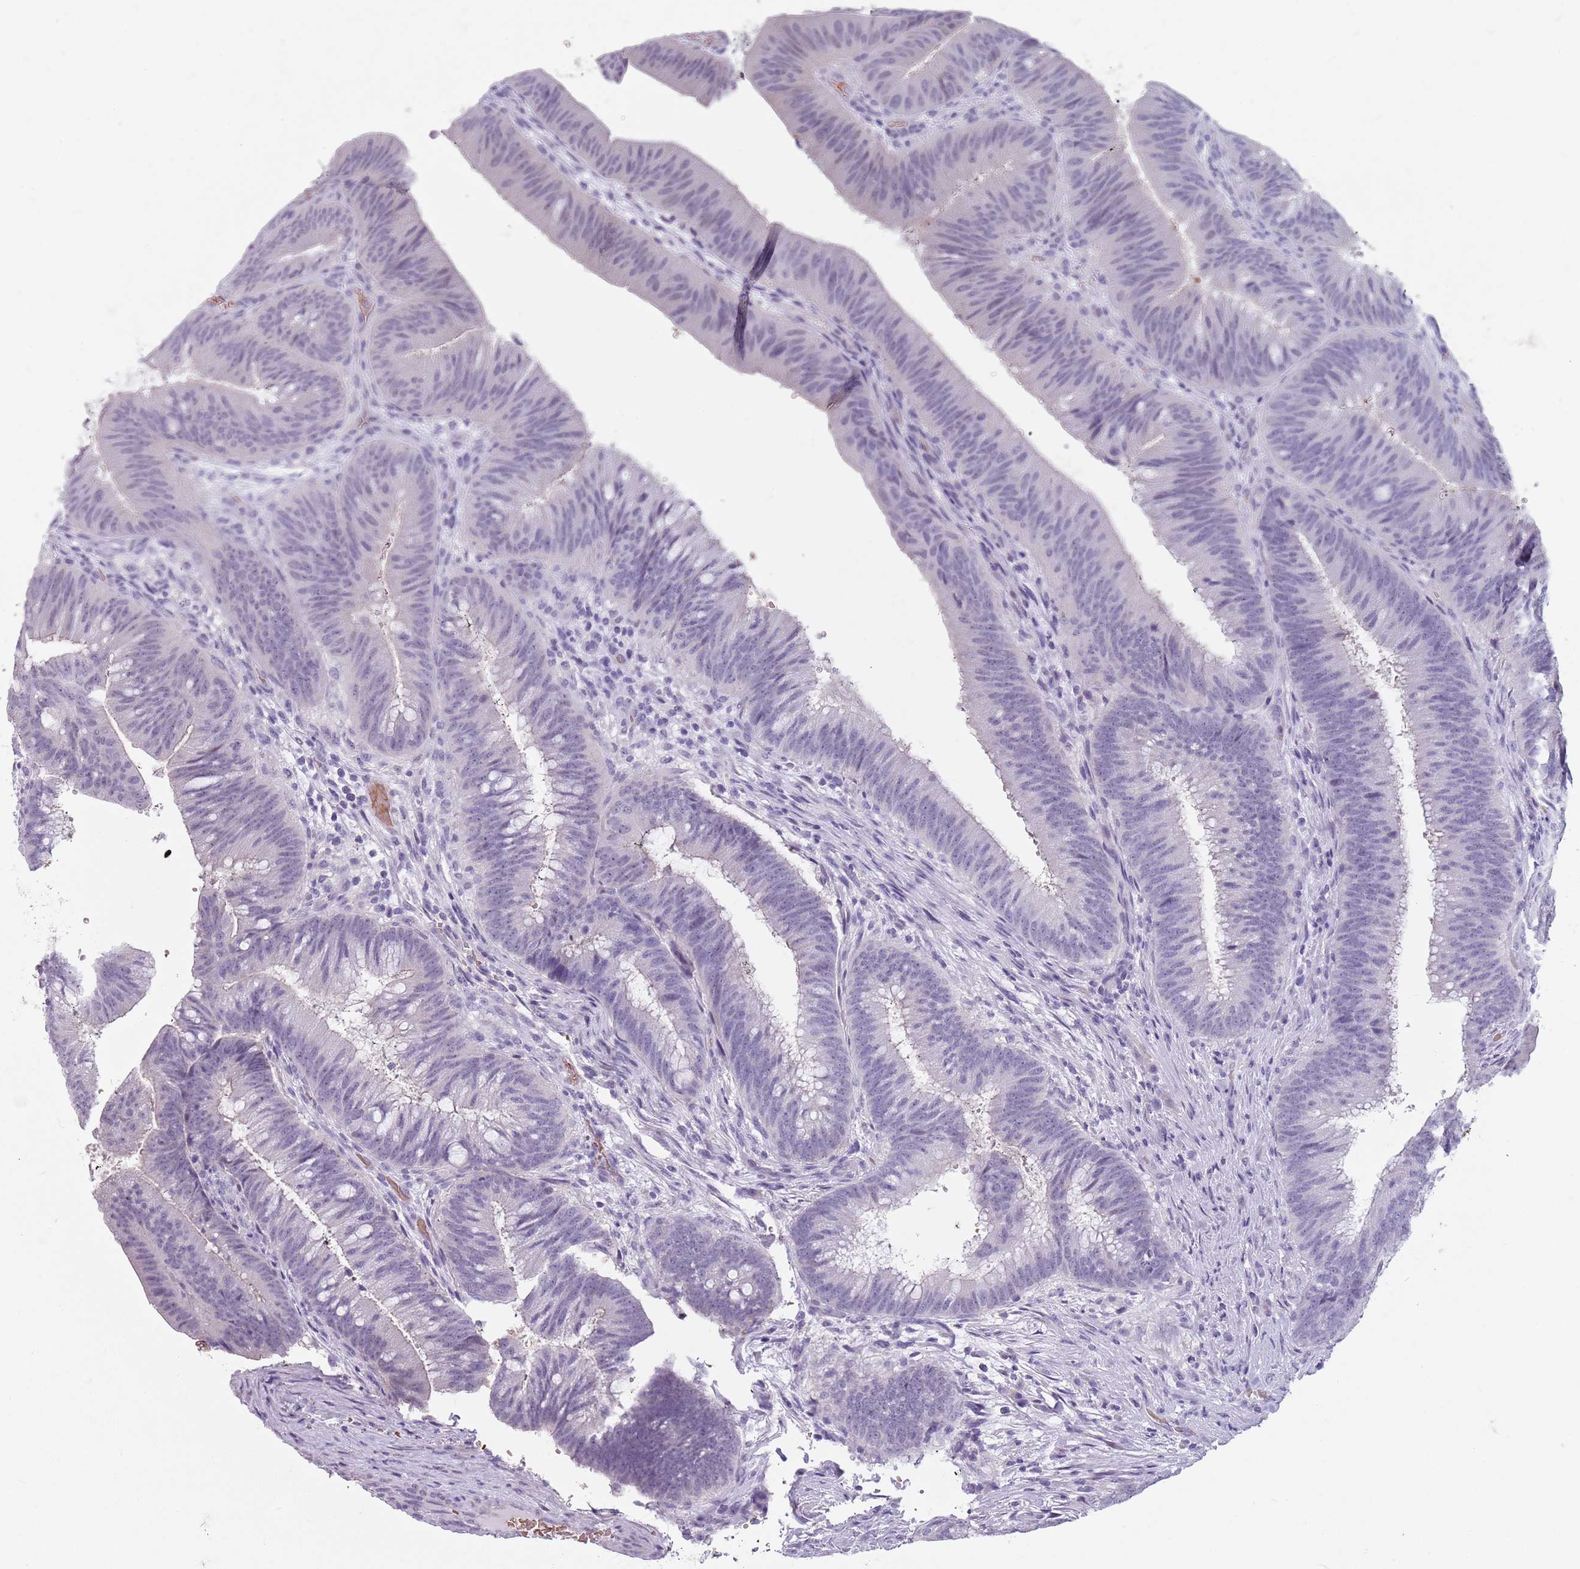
{"staining": {"intensity": "negative", "quantity": "none", "location": "none"}, "tissue": "colorectal cancer", "cell_type": "Tumor cells", "image_type": "cancer", "snomed": [{"axis": "morphology", "description": "Adenocarcinoma, NOS"}, {"axis": "topography", "description": "Colon"}], "caption": "Immunohistochemistry histopathology image of neoplastic tissue: colorectal cancer (adenocarcinoma) stained with DAB (3,3'-diaminobenzidine) displays no significant protein positivity in tumor cells.", "gene": "SPESP1", "patient": {"sex": "female", "age": 43}}